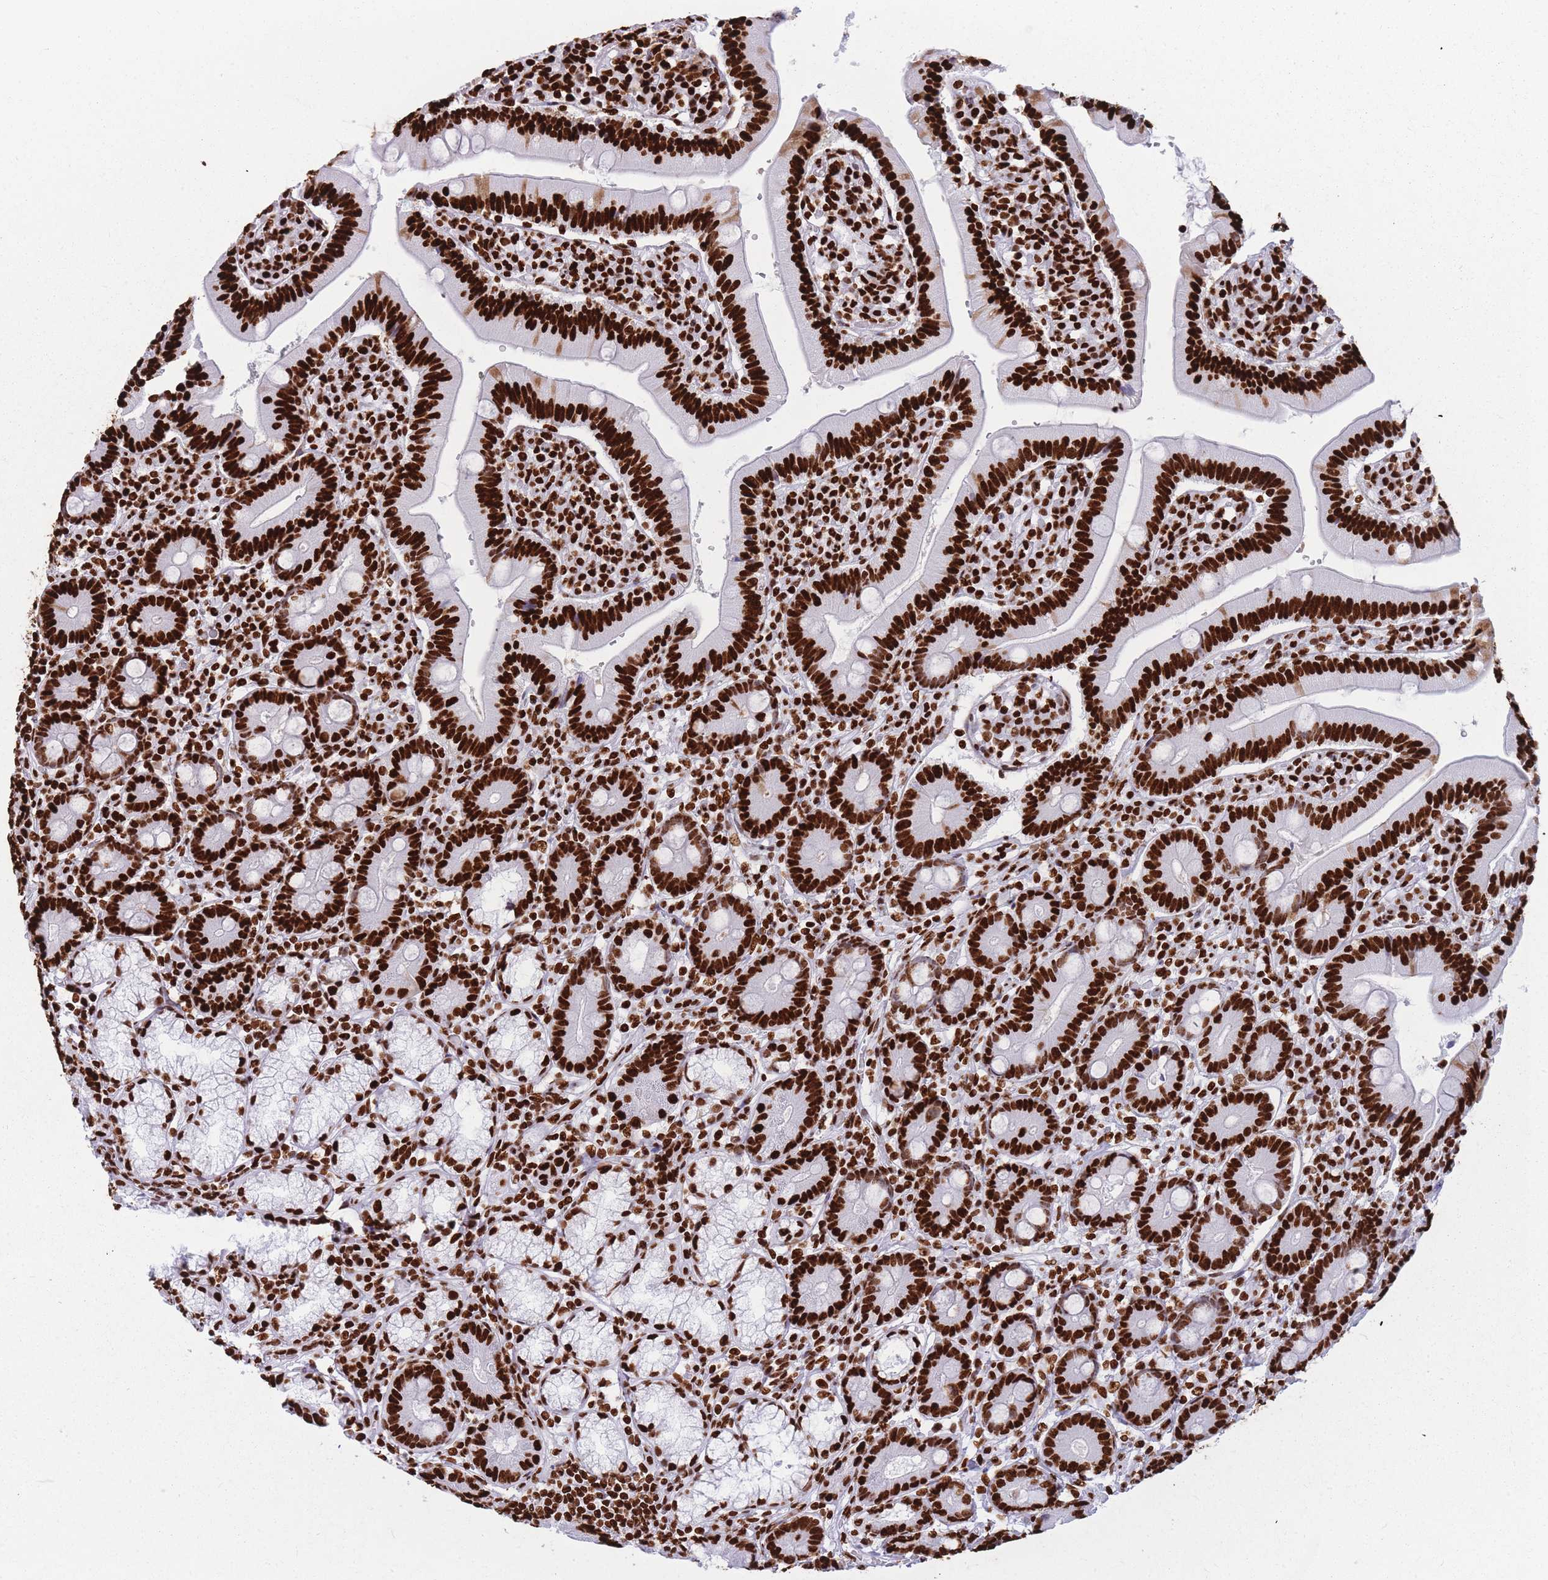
{"staining": {"intensity": "strong", "quantity": ">75%", "location": "nuclear"}, "tissue": "duodenum", "cell_type": "Glandular cells", "image_type": "normal", "snomed": [{"axis": "morphology", "description": "Normal tissue, NOS"}, {"axis": "topography", "description": "Duodenum"}], "caption": "Immunohistochemical staining of benign duodenum shows strong nuclear protein positivity in approximately >75% of glandular cells.", "gene": "HNRNPUL1", "patient": {"sex": "female", "age": 67}}